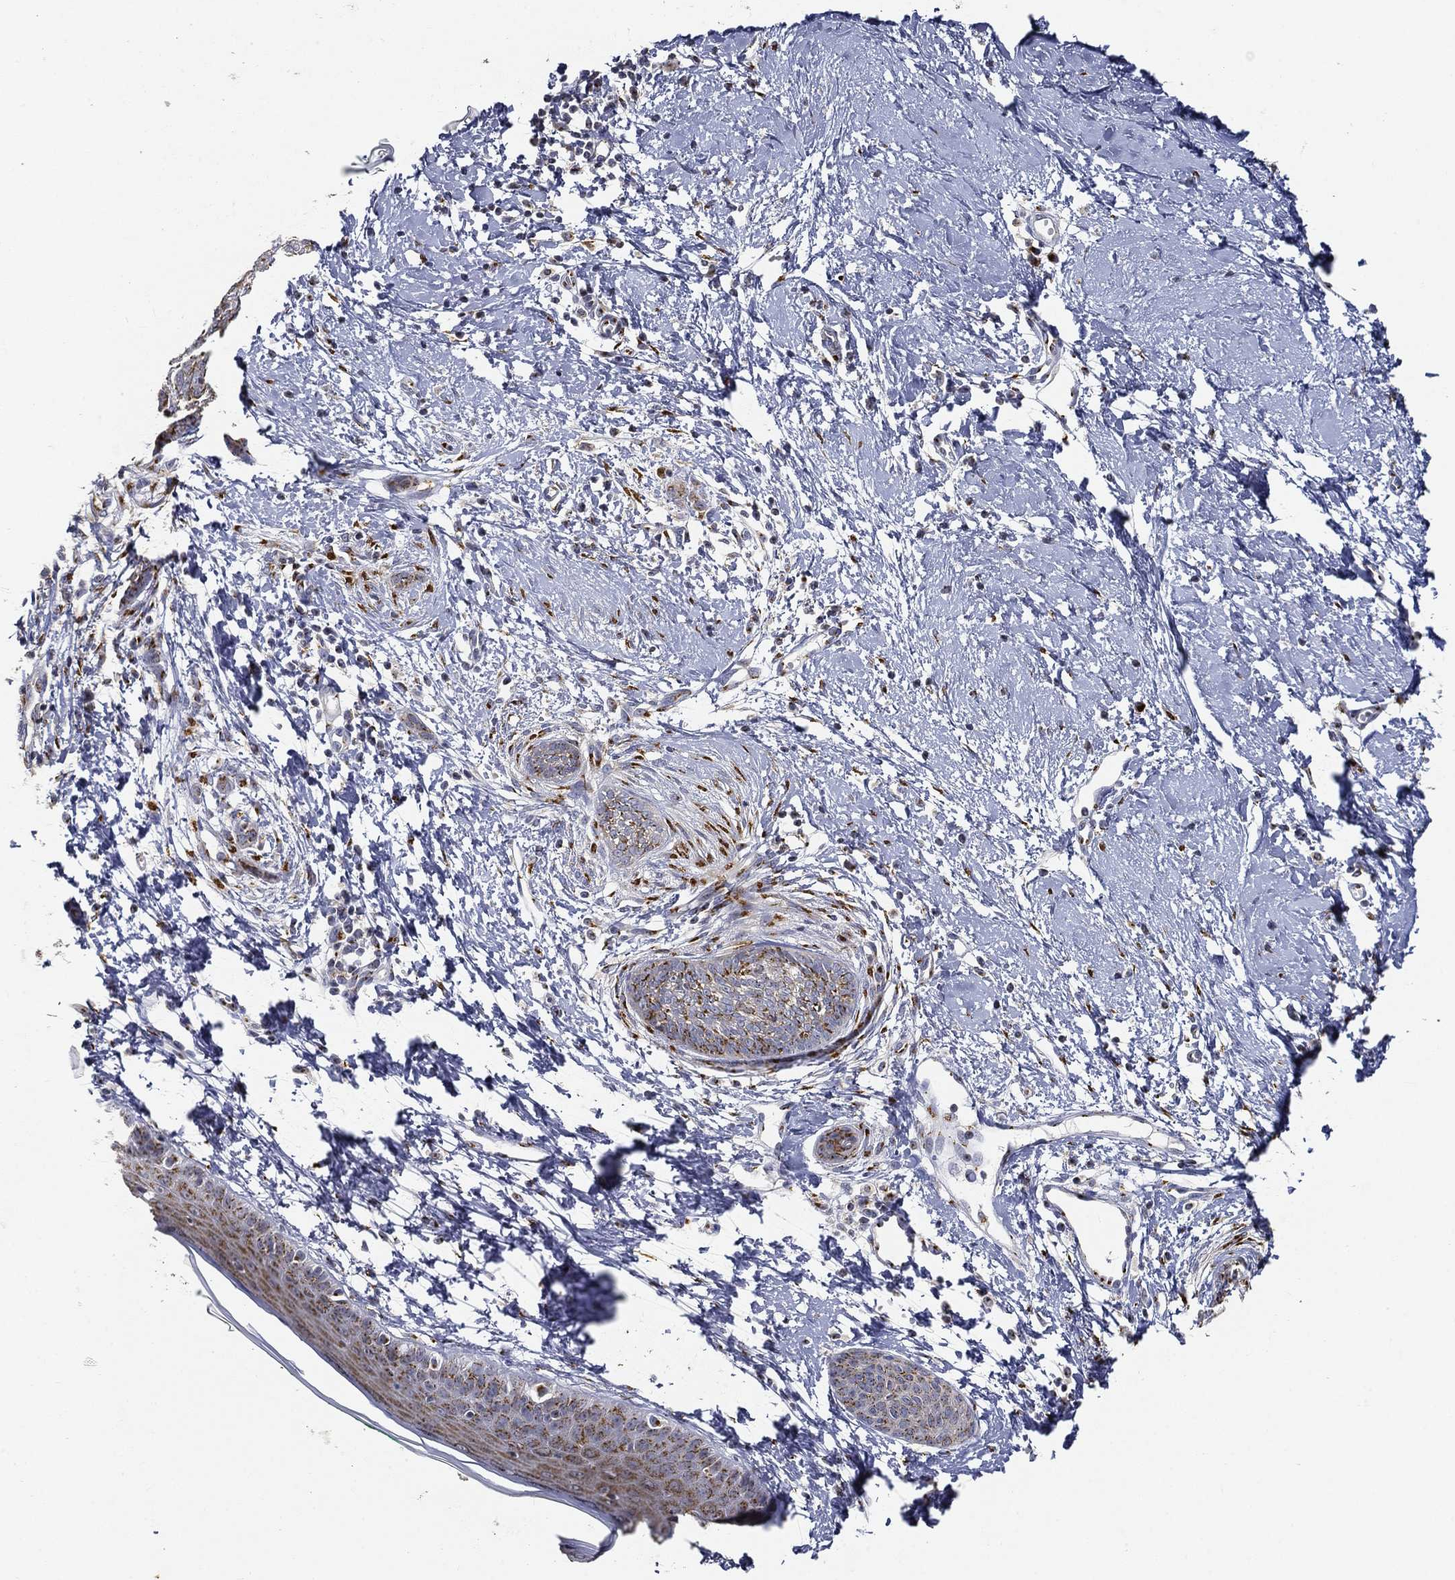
{"staining": {"intensity": "moderate", "quantity": ">75%", "location": "cytoplasmic/membranous"}, "tissue": "skin cancer", "cell_type": "Tumor cells", "image_type": "cancer", "snomed": [{"axis": "morphology", "description": "Basal cell carcinoma"}, {"axis": "topography", "description": "Skin"}], "caption": "Basal cell carcinoma (skin) stained with a protein marker demonstrates moderate staining in tumor cells.", "gene": "TICAM1", "patient": {"sex": "female", "age": 65}}